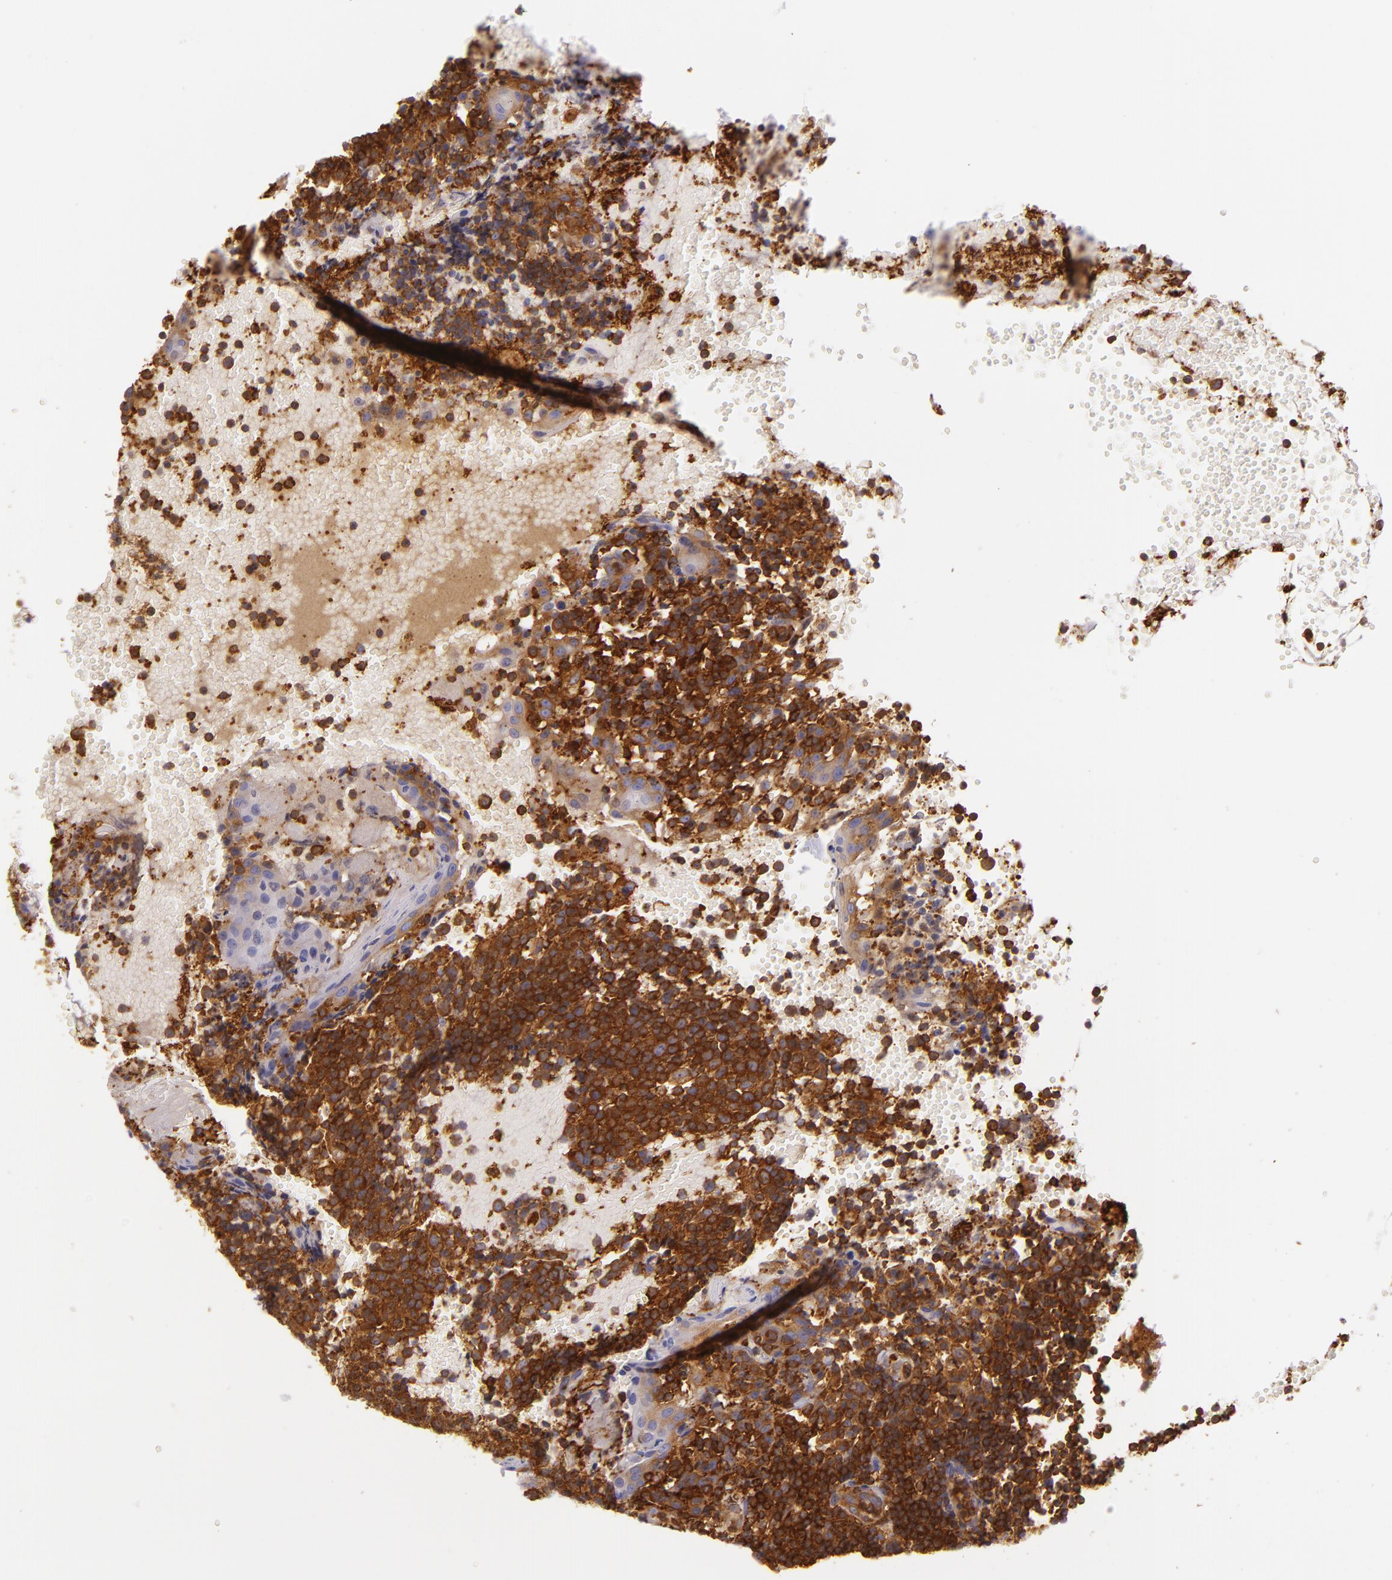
{"staining": {"intensity": "strong", "quantity": ">75%", "location": "cytoplasmic/membranous"}, "tissue": "tonsil", "cell_type": "Germinal center cells", "image_type": "normal", "snomed": [{"axis": "morphology", "description": "Normal tissue, NOS"}, {"axis": "topography", "description": "Tonsil"}], "caption": "Protein staining of benign tonsil shows strong cytoplasmic/membranous expression in approximately >75% of germinal center cells. (IHC, brightfield microscopy, high magnification).", "gene": "TLN1", "patient": {"sex": "female", "age": 40}}